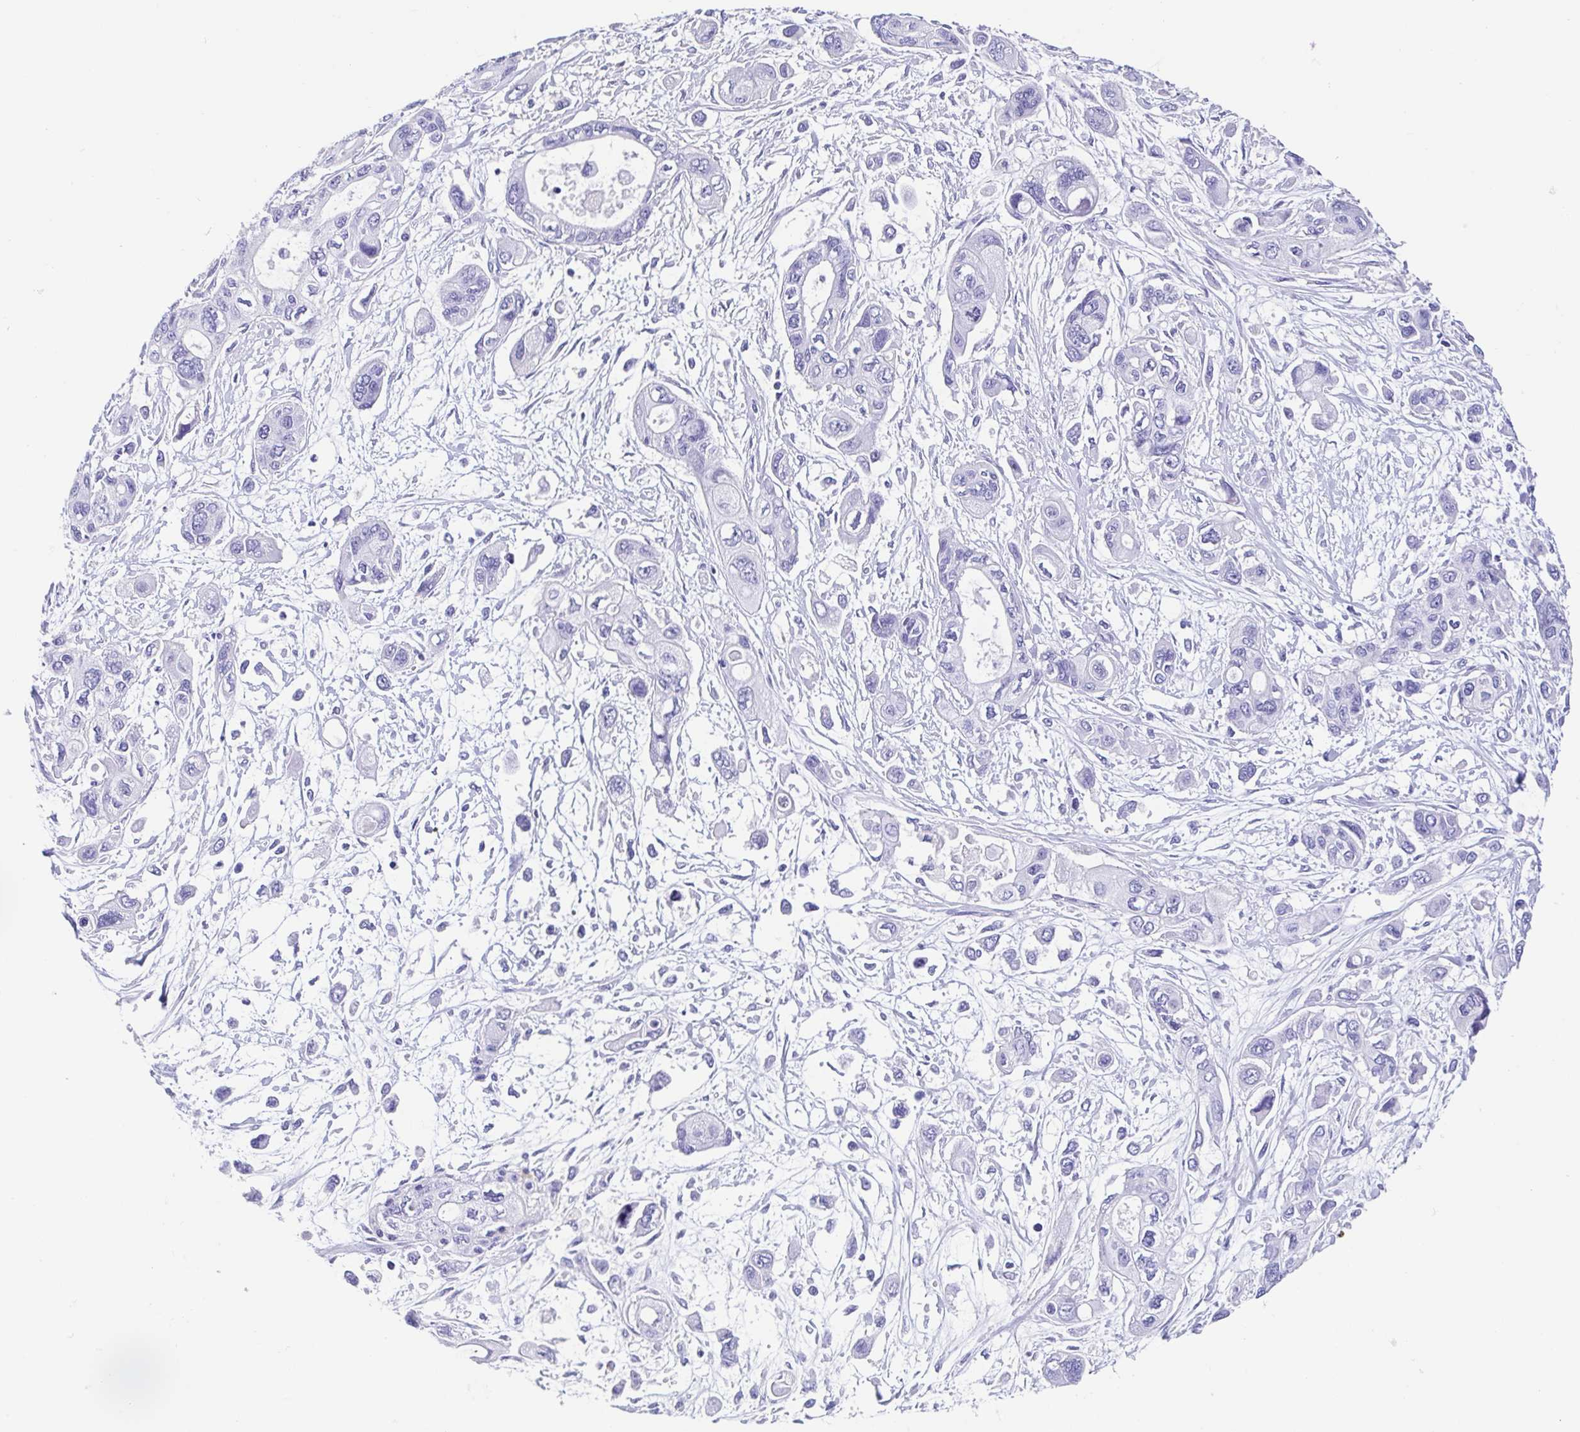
{"staining": {"intensity": "negative", "quantity": "none", "location": "none"}, "tissue": "pancreatic cancer", "cell_type": "Tumor cells", "image_type": "cancer", "snomed": [{"axis": "morphology", "description": "Adenocarcinoma, NOS"}, {"axis": "topography", "description": "Pancreas"}], "caption": "The immunohistochemistry micrograph has no significant positivity in tumor cells of pancreatic cancer tissue.", "gene": "GKN1", "patient": {"sex": "female", "age": 47}}